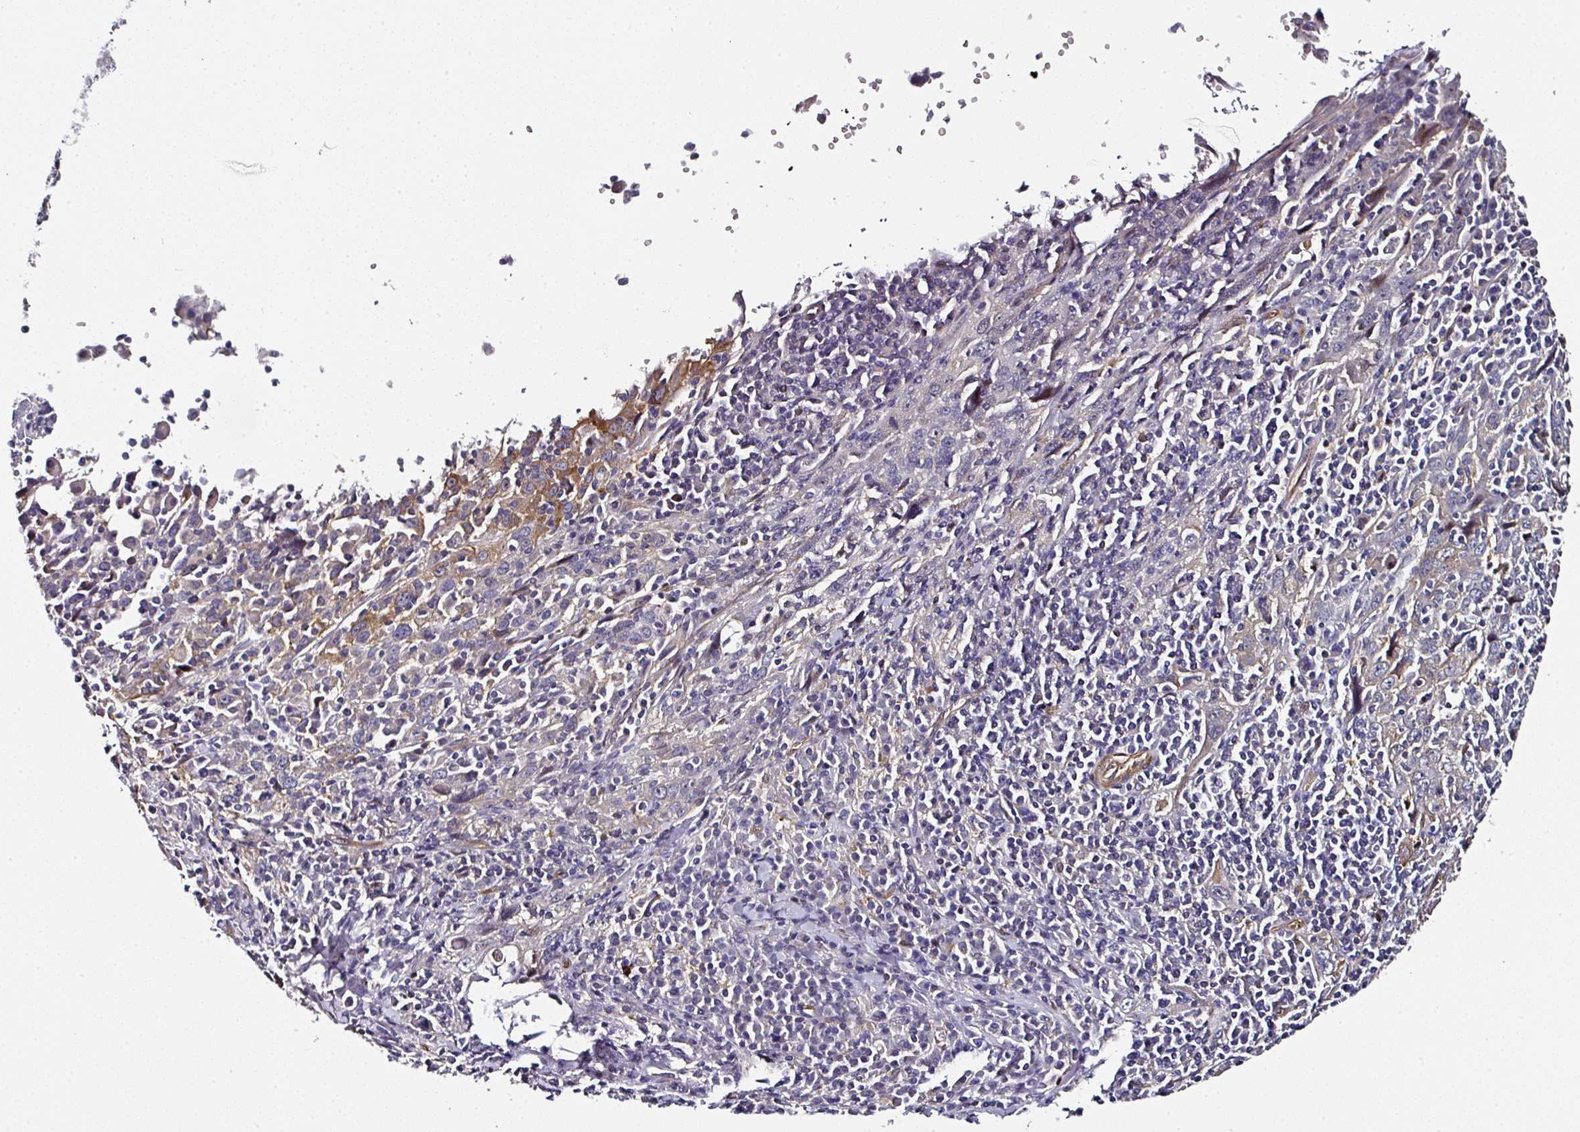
{"staining": {"intensity": "weak", "quantity": "<25%", "location": "cytoplasmic/membranous"}, "tissue": "cervical cancer", "cell_type": "Tumor cells", "image_type": "cancer", "snomed": [{"axis": "morphology", "description": "Squamous cell carcinoma, NOS"}, {"axis": "topography", "description": "Cervix"}], "caption": "Protein analysis of cervical cancer reveals no significant staining in tumor cells.", "gene": "BEND5", "patient": {"sex": "female", "age": 46}}